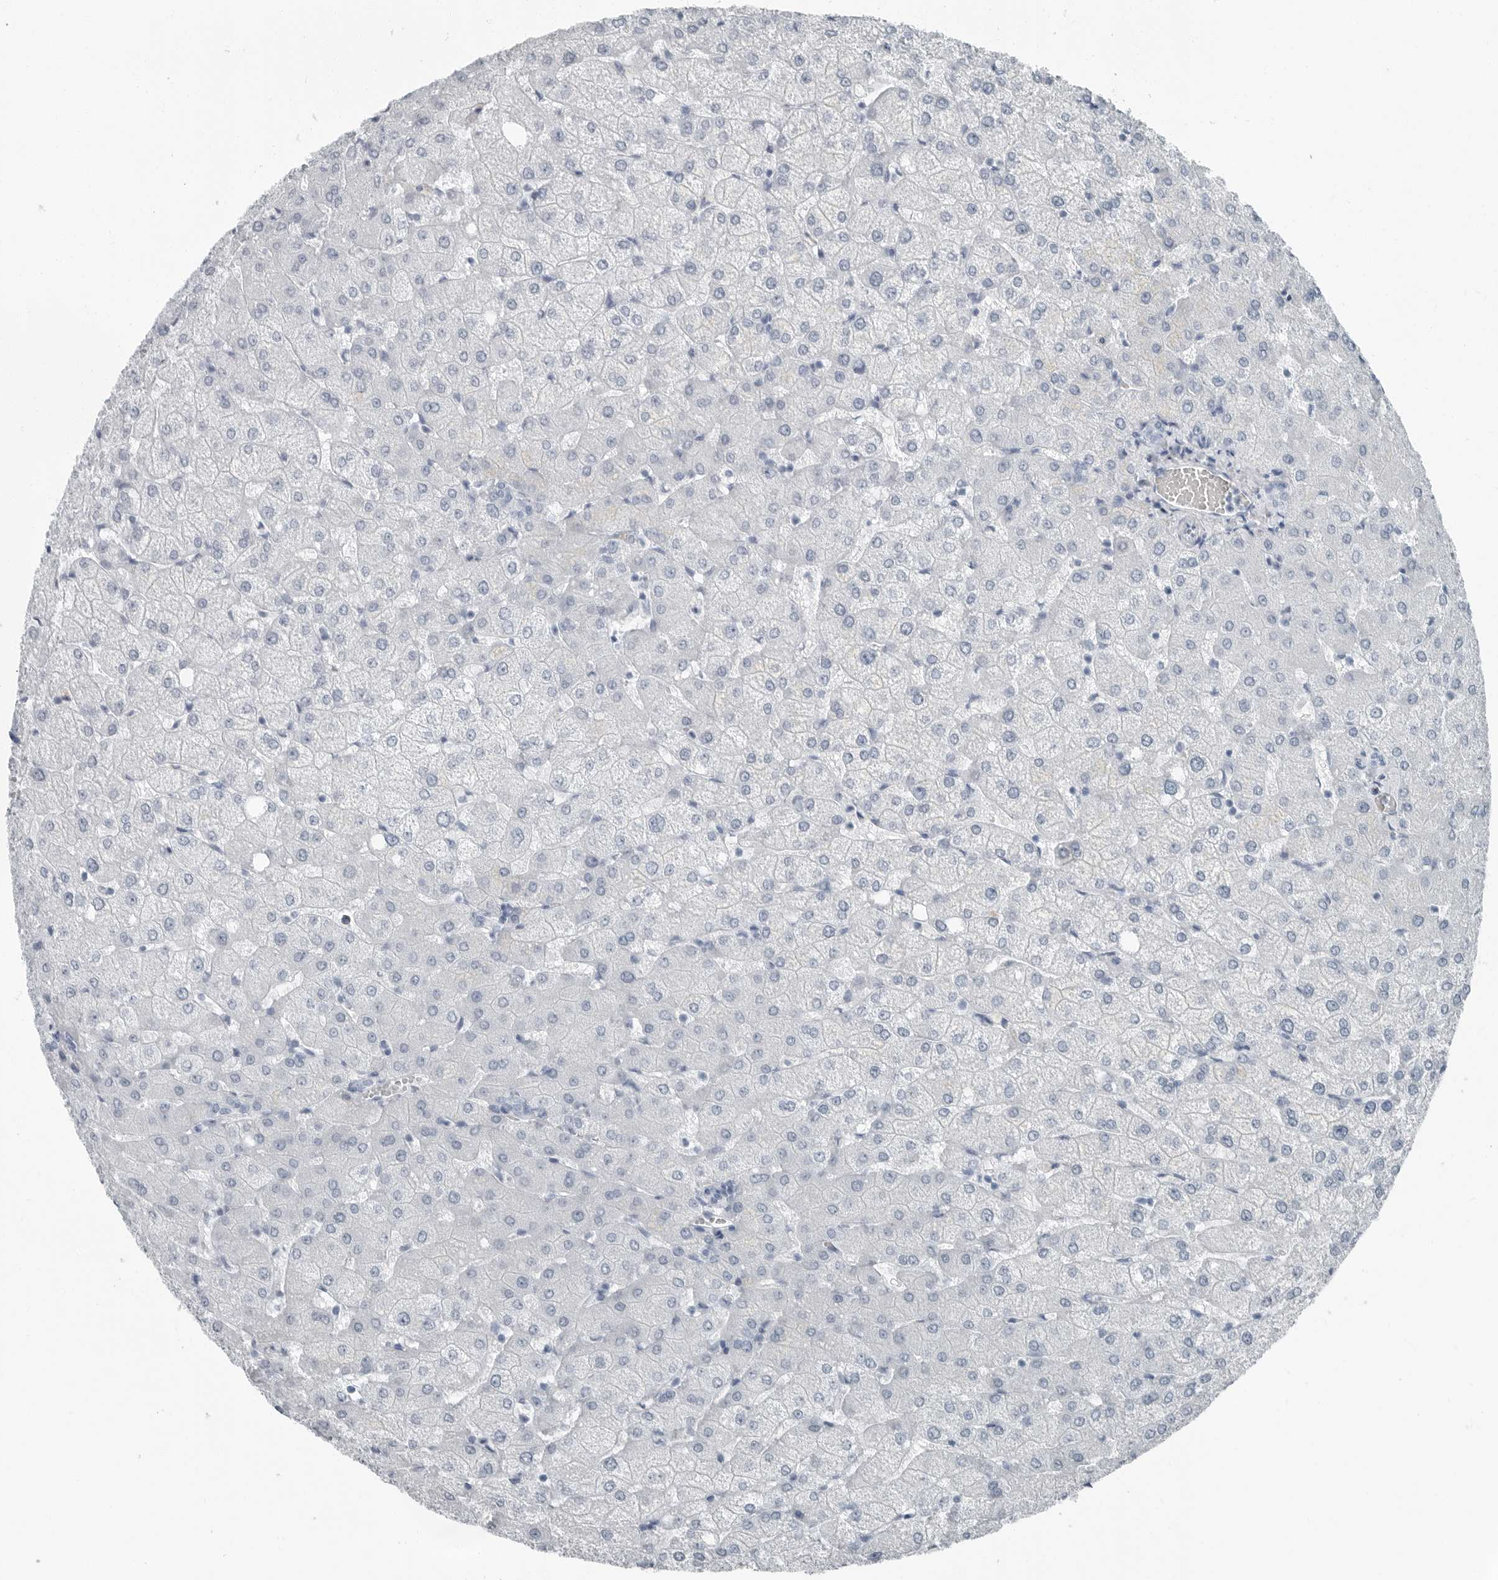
{"staining": {"intensity": "negative", "quantity": "none", "location": "none"}, "tissue": "liver", "cell_type": "Cholangiocytes", "image_type": "normal", "snomed": [{"axis": "morphology", "description": "Normal tissue, NOS"}, {"axis": "topography", "description": "Liver"}], "caption": "Immunohistochemical staining of unremarkable liver shows no significant expression in cholangiocytes.", "gene": "FABP6", "patient": {"sex": "female", "age": 54}}